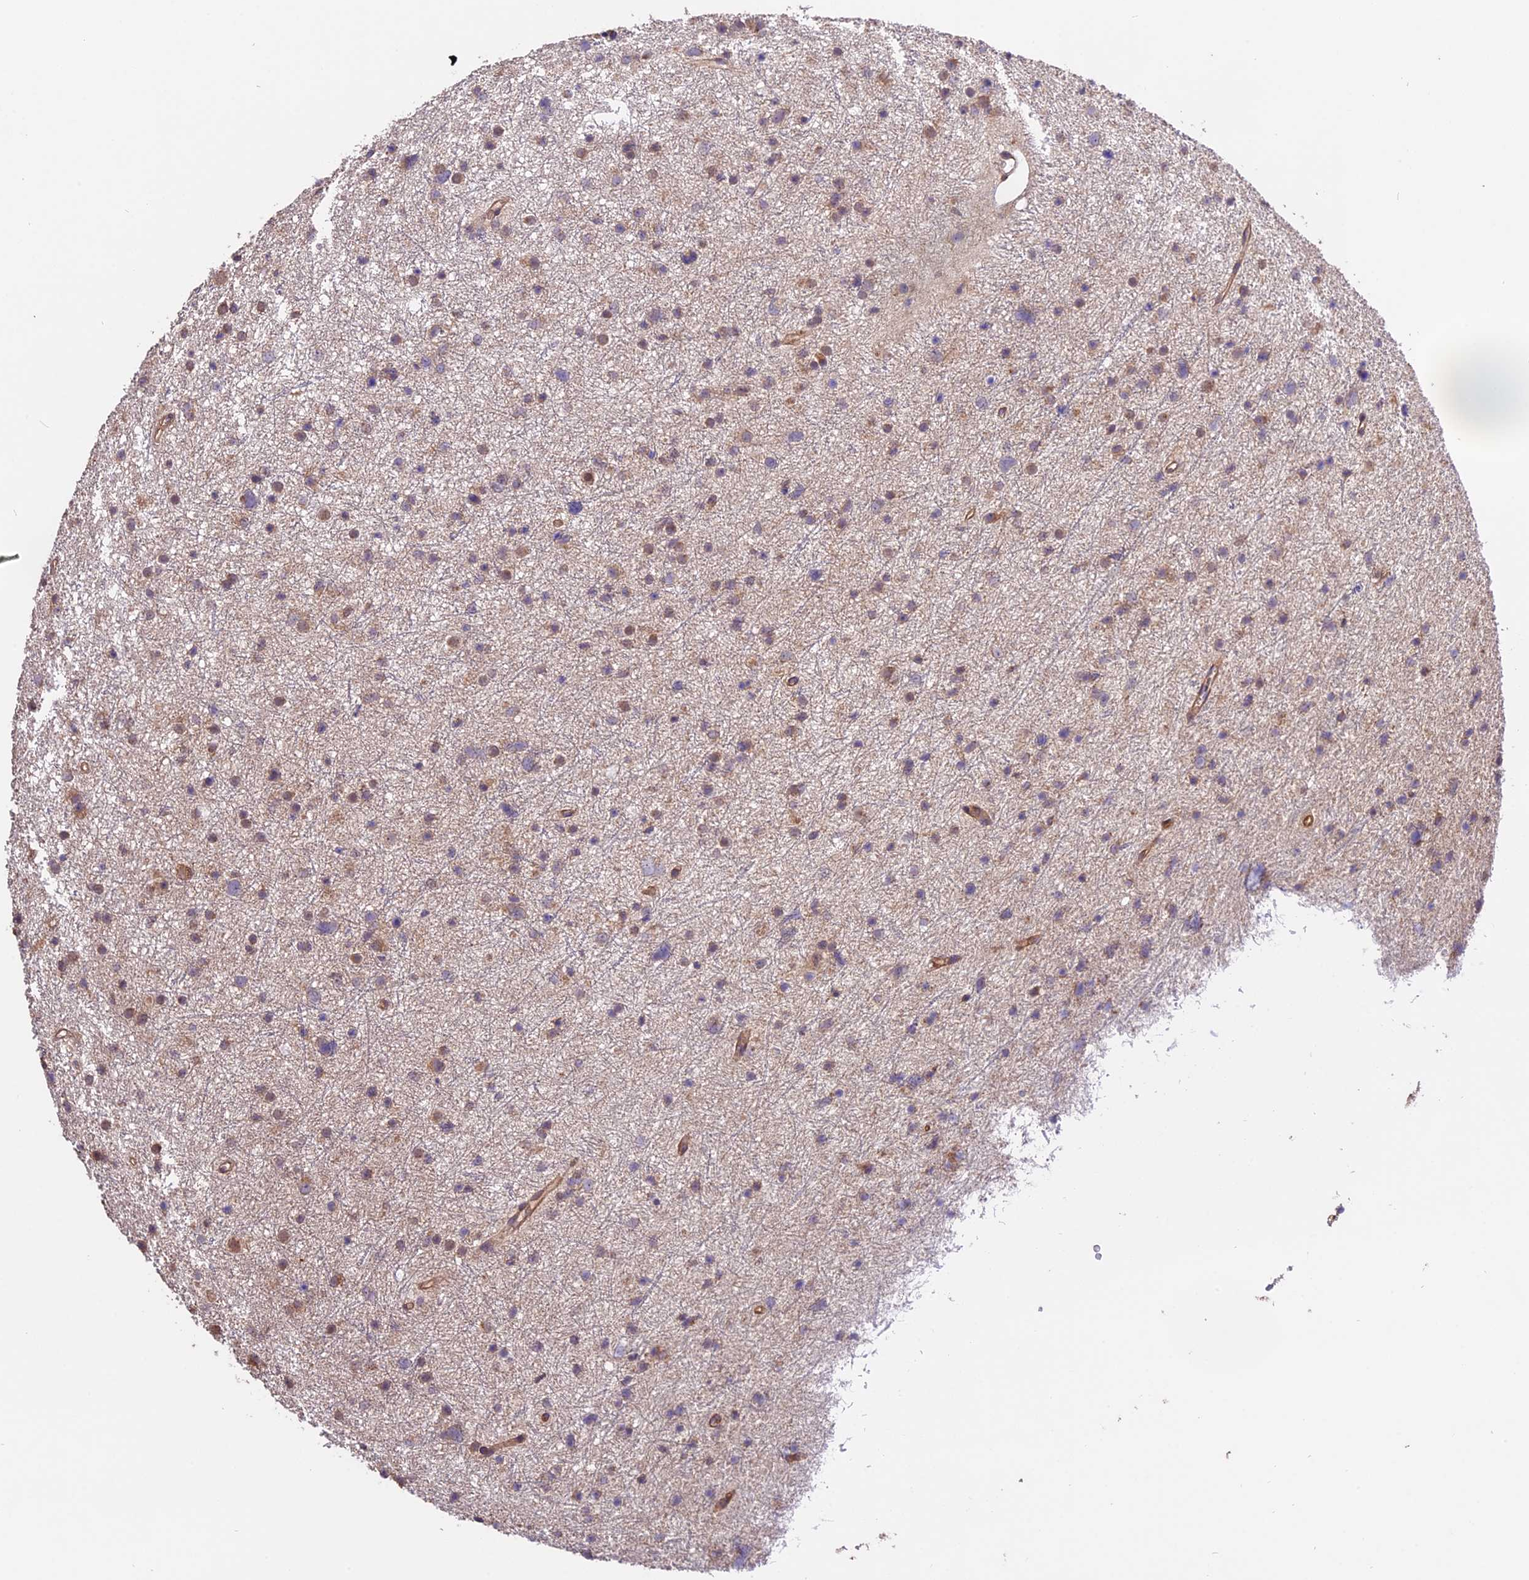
{"staining": {"intensity": "weak", "quantity": ">75%", "location": "cytoplasmic/membranous"}, "tissue": "glioma", "cell_type": "Tumor cells", "image_type": "cancer", "snomed": [{"axis": "morphology", "description": "Glioma, malignant, Low grade"}, {"axis": "topography", "description": "Cerebral cortex"}], "caption": "Human low-grade glioma (malignant) stained for a protein (brown) shows weak cytoplasmic/membranous positive positivity in about >75% of tumor cells.", "gene": "CES3", "patient": {"sex": "female", "age": 39}}